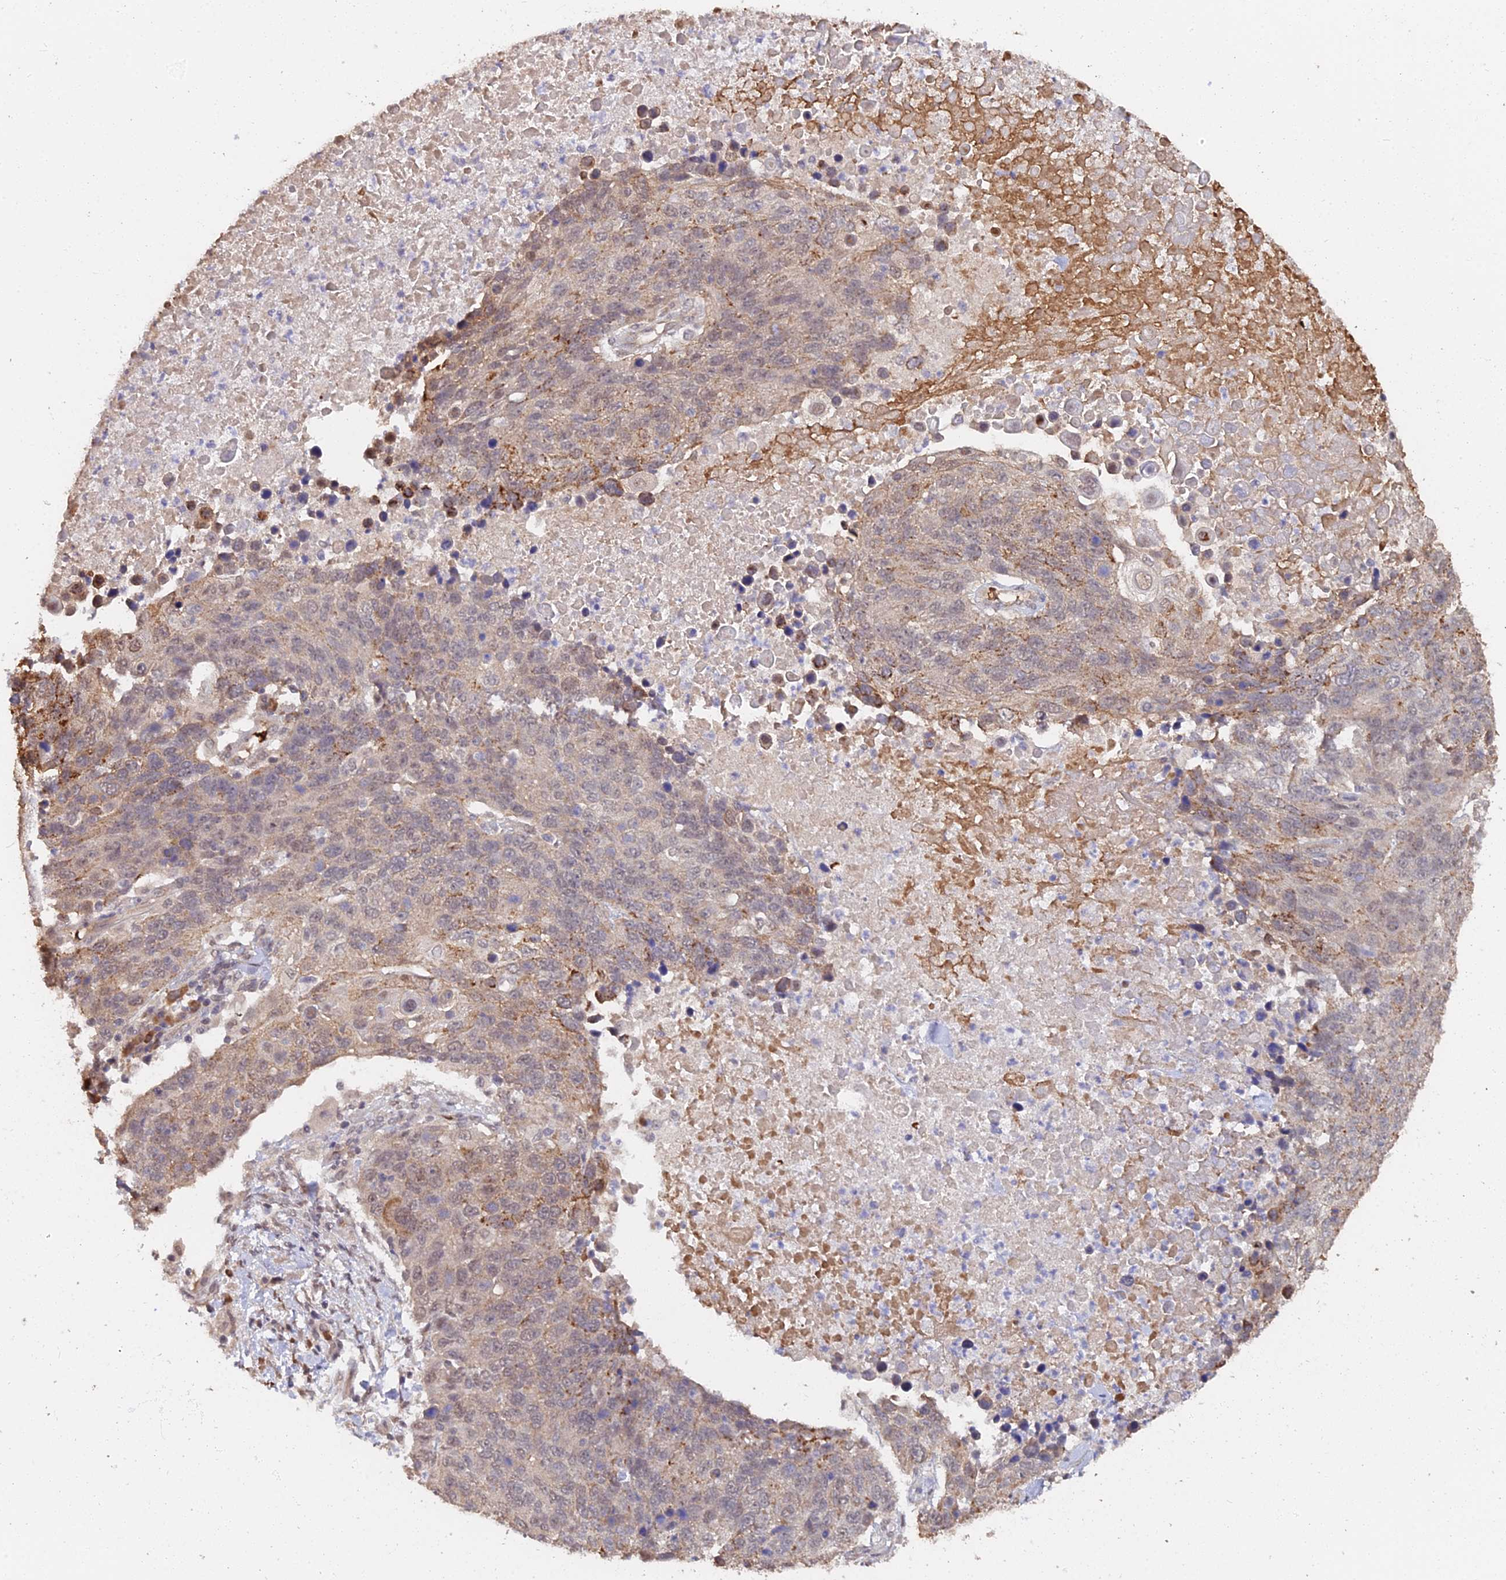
{"staining": {"intensity": "moderate", "quantity": "<25%", "location": "cytoplasmic/membranous"}, "tissue": "lung cancer", "cell_type": "Tumor cells", "image_type": "cancer", "snomed": [{"axis": "morphology", "description": "Normal tissue, NOS"}, {"axis": "morphology", "description": "Squamous cell carcinoma, NOS"}, {"axis": "topography", "description": "Lymph node"}, {"axis": "topography", "description": "Lung"}], "caption": "Lung cancer was stained to show a protein in brown. There is low levels of moderate cytoplasmic/membranous expression in approximately <25% of tumor cells.", "gene": "ZDBF2", "patient": {"sex": "male", "age": 66}}